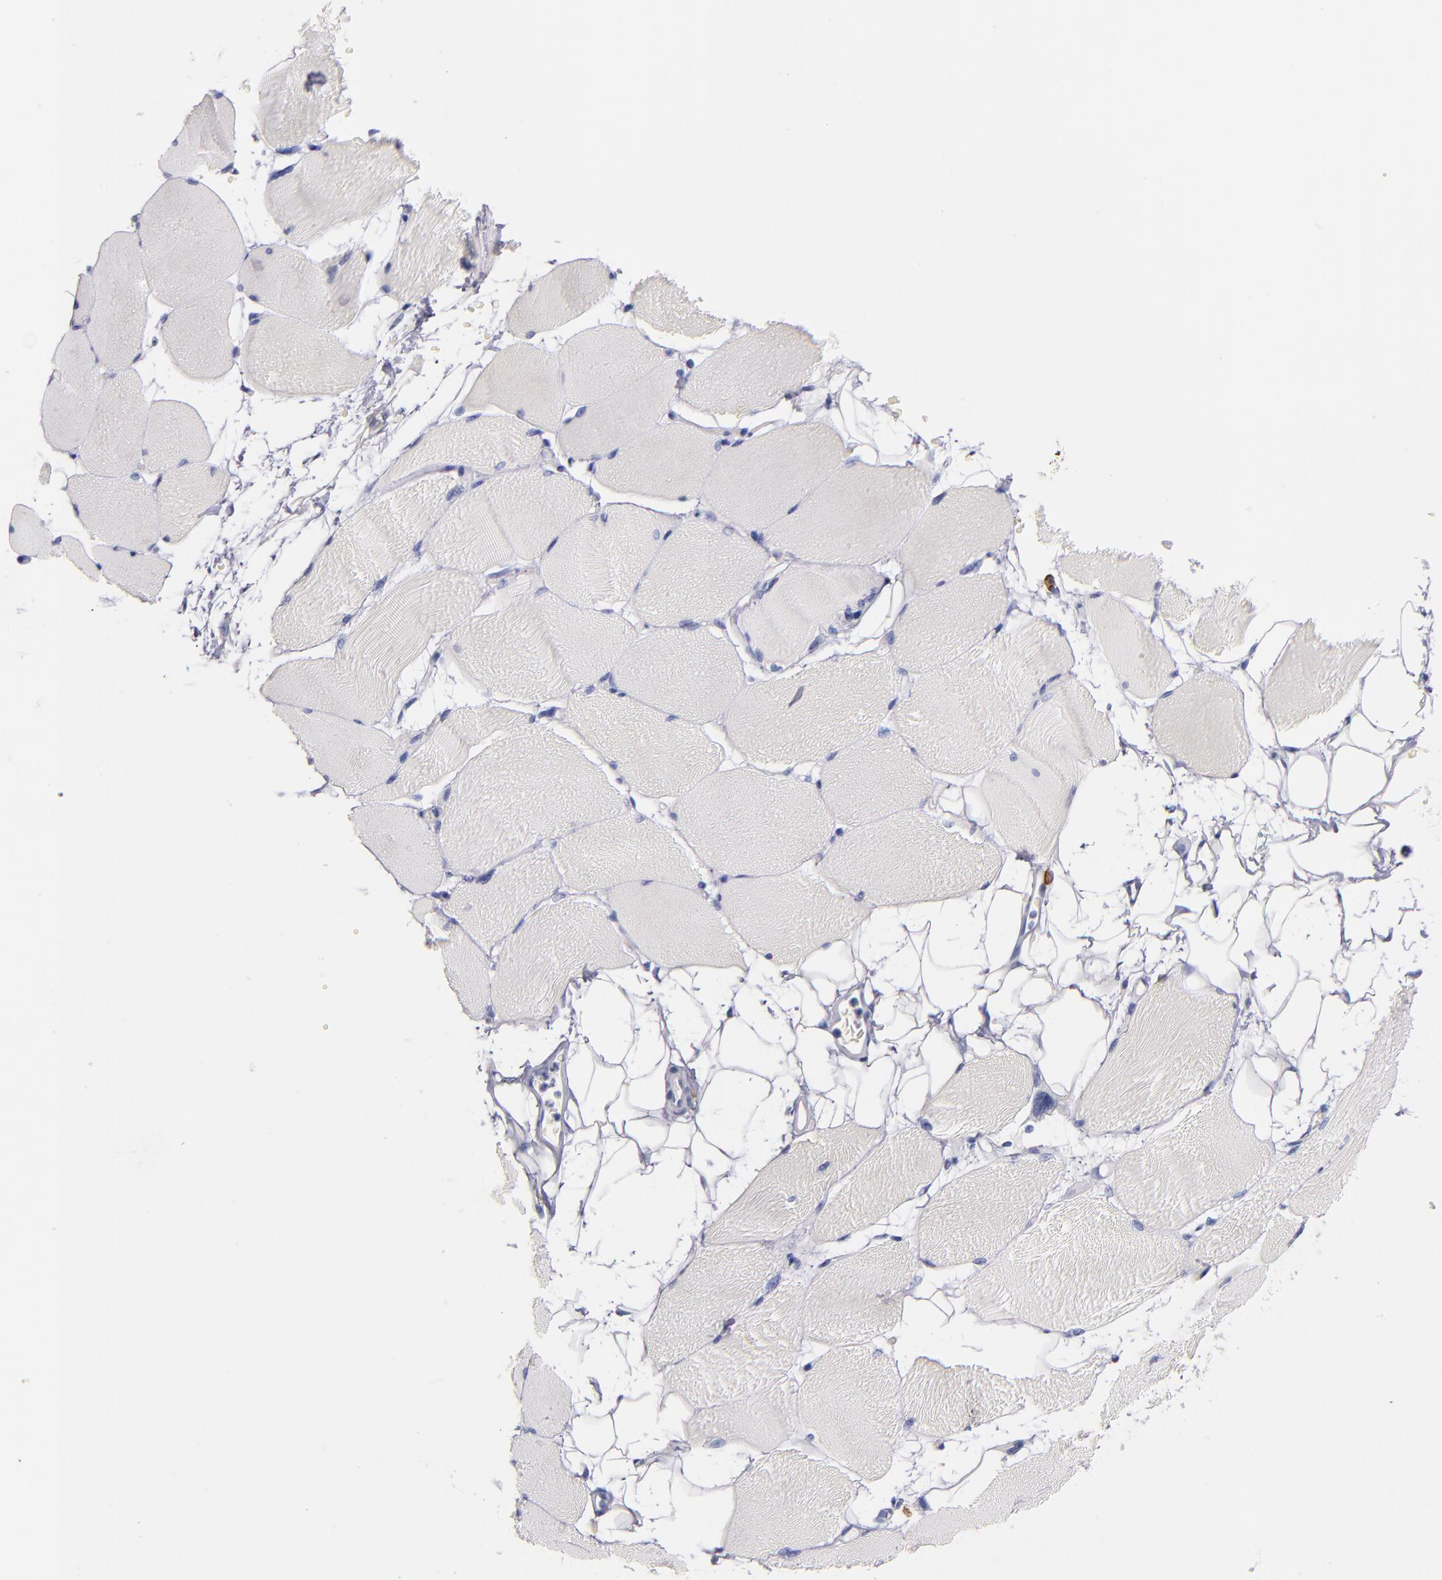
{"staining": {"intensity": "negative", "quantity": "none", "location": "none"}, "tissue": "skeletal muscle", "cell_type": "Myocytes", "image_type": "normal", "snomed": [{"axis": "morphology", "description": "Normal tissue, NOS"}, {"axis": "topography", "description": "Skeletal muscle"}, {"axis": "topography", "description": "Parathyroid gland"}], "caption": "Myocytes show no significant protein expression in unremarkable skeletal muscle. (Stains: DAB IHC with hematoxylin counter stain, Microscopy: brightfield microscopy at high magnification).", "gene": "KIT", "patient": {"sex": "female", "age": 37}}